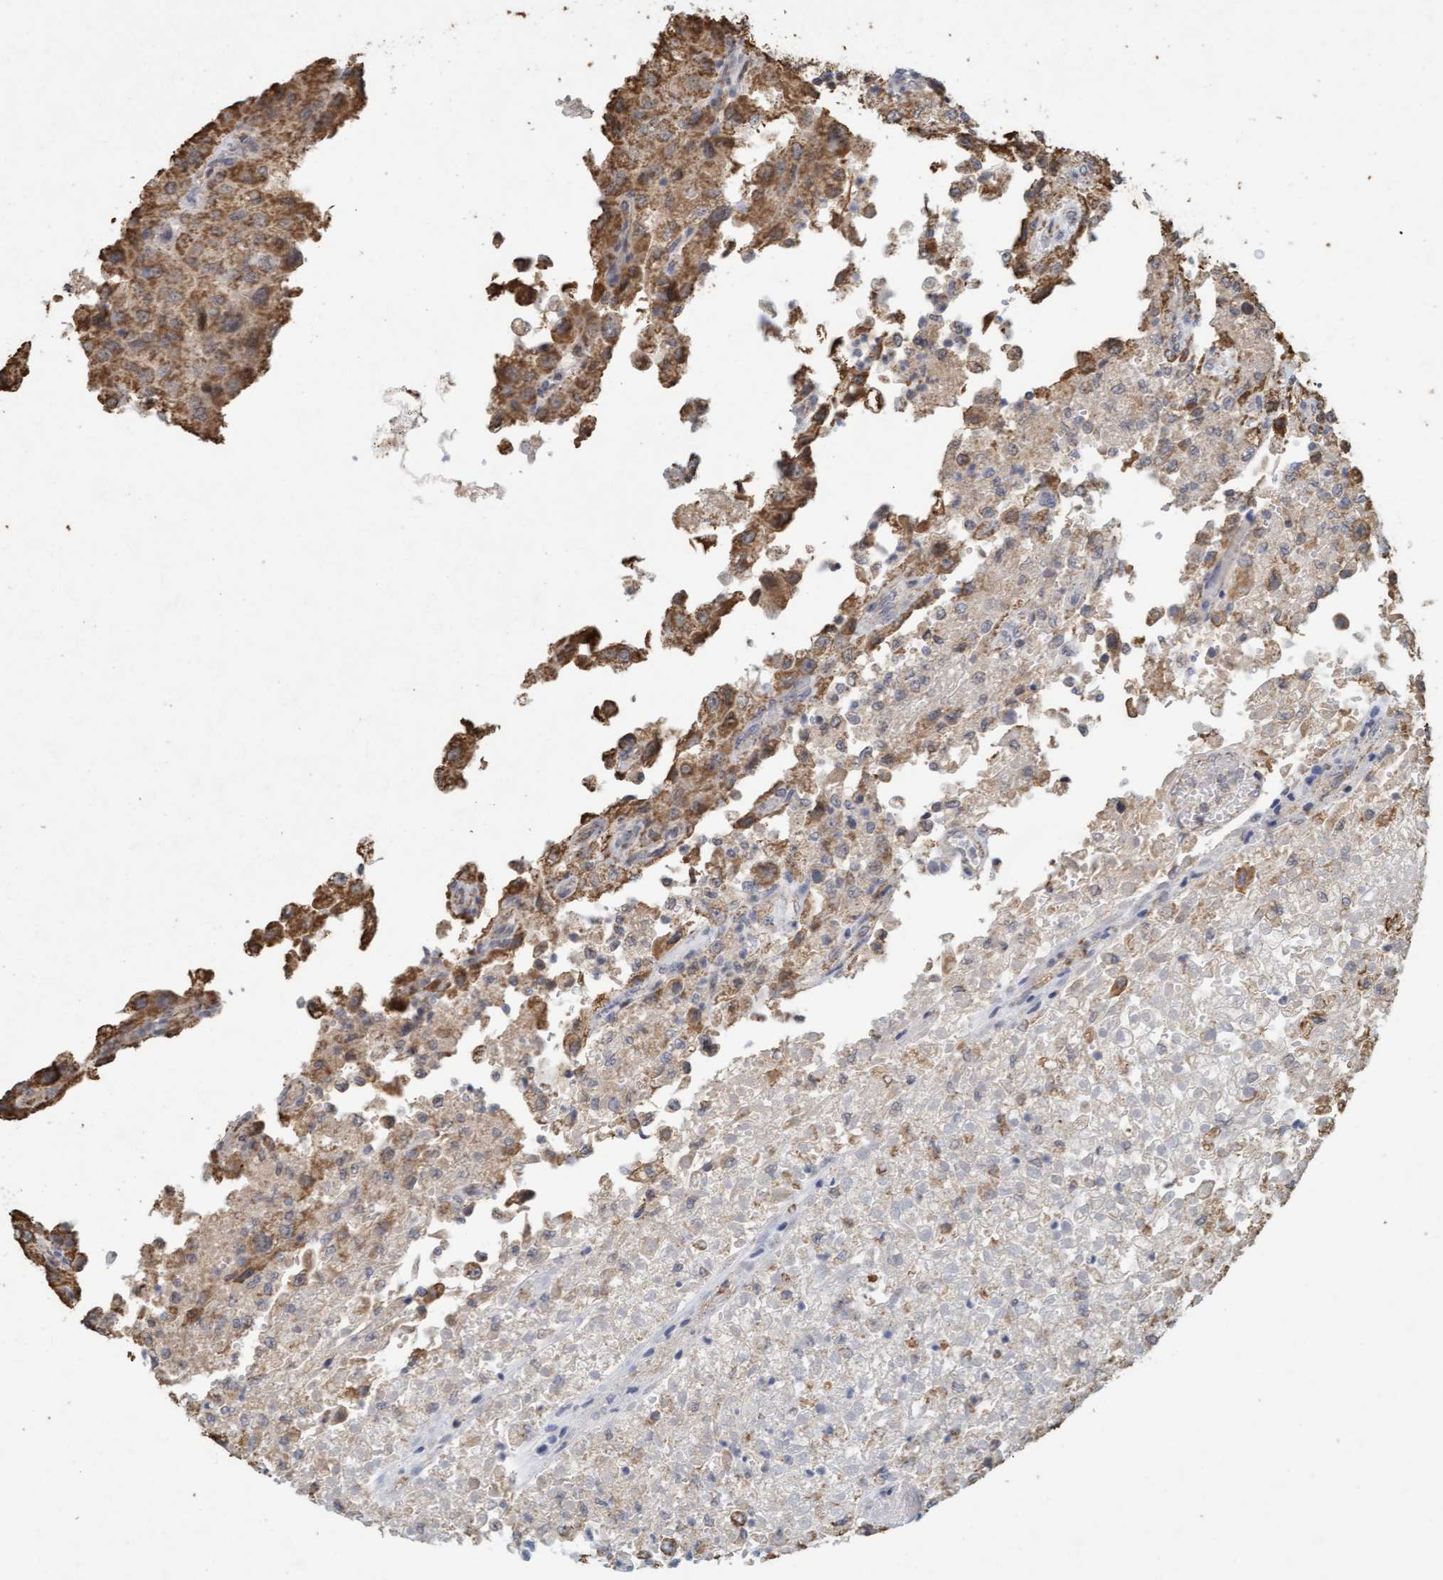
{"staining": {"intensity": "moderate", "quantity": "25%-75%", "location": "cytoplasmic/membranous"}, "tissue": "renal cancer", "cell_type": "Tumor cells", "image_type": "cancer", "snomed": [{"axis": "morphology", "description": "Adenocarcinoma, NOS"}, {"axis": "topography", "description": "Kidney"}], "caption": "Immunohistochemical staining of human renal adenocarcinoma shows moderate cytoplasmic/membranous protein expression in approximately 25%-75% of tumor cells. Using DAB (3,3'-diaminobenzidine) (brown) and hematoxylin (blue) stains, captured at high magnification using brightfield microscopy.", "gene": "VSIG8", "patient": {"sex": "female", "age": 54}}